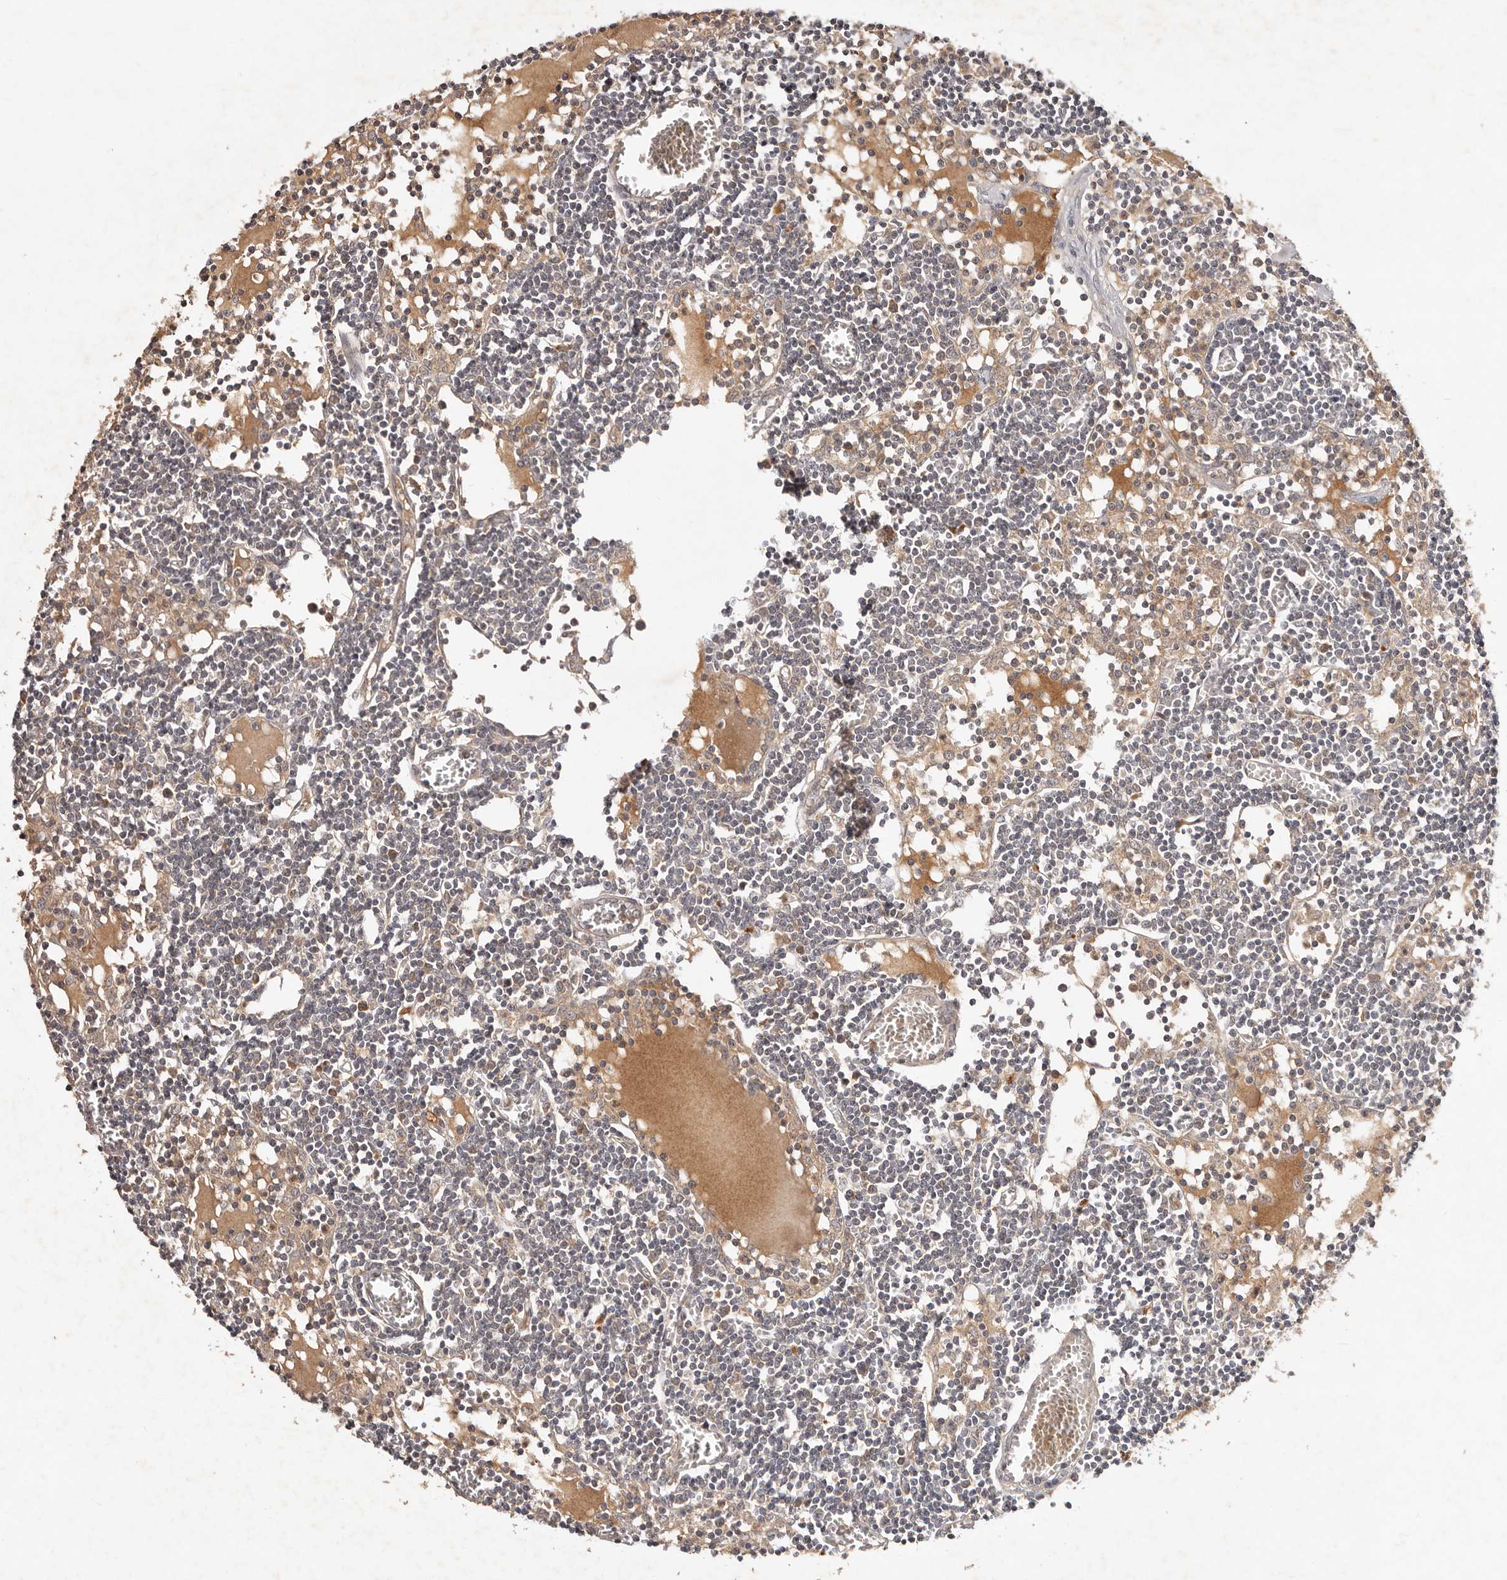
{"staining": {"intensity": "moderate", "quantity": "25%-75%", "location": "cytoplasmic/membranous"}, "tissue": "lymph node", "cell_type": "Germinal center cells", "image_type": "normal", "snomed": [{"axis": "morphology", "description": "Normal tissue, NOS"}, {"axis": "topography", "description": "Lymph node"}], "caption": "A medium amount of moderate cytoplasmic/membranous positivity is seen in about 25%-75% of germinal center cells in benign lymph node.", "gene": "PKIB", "patient": {"sex": "female", "age": 11}}